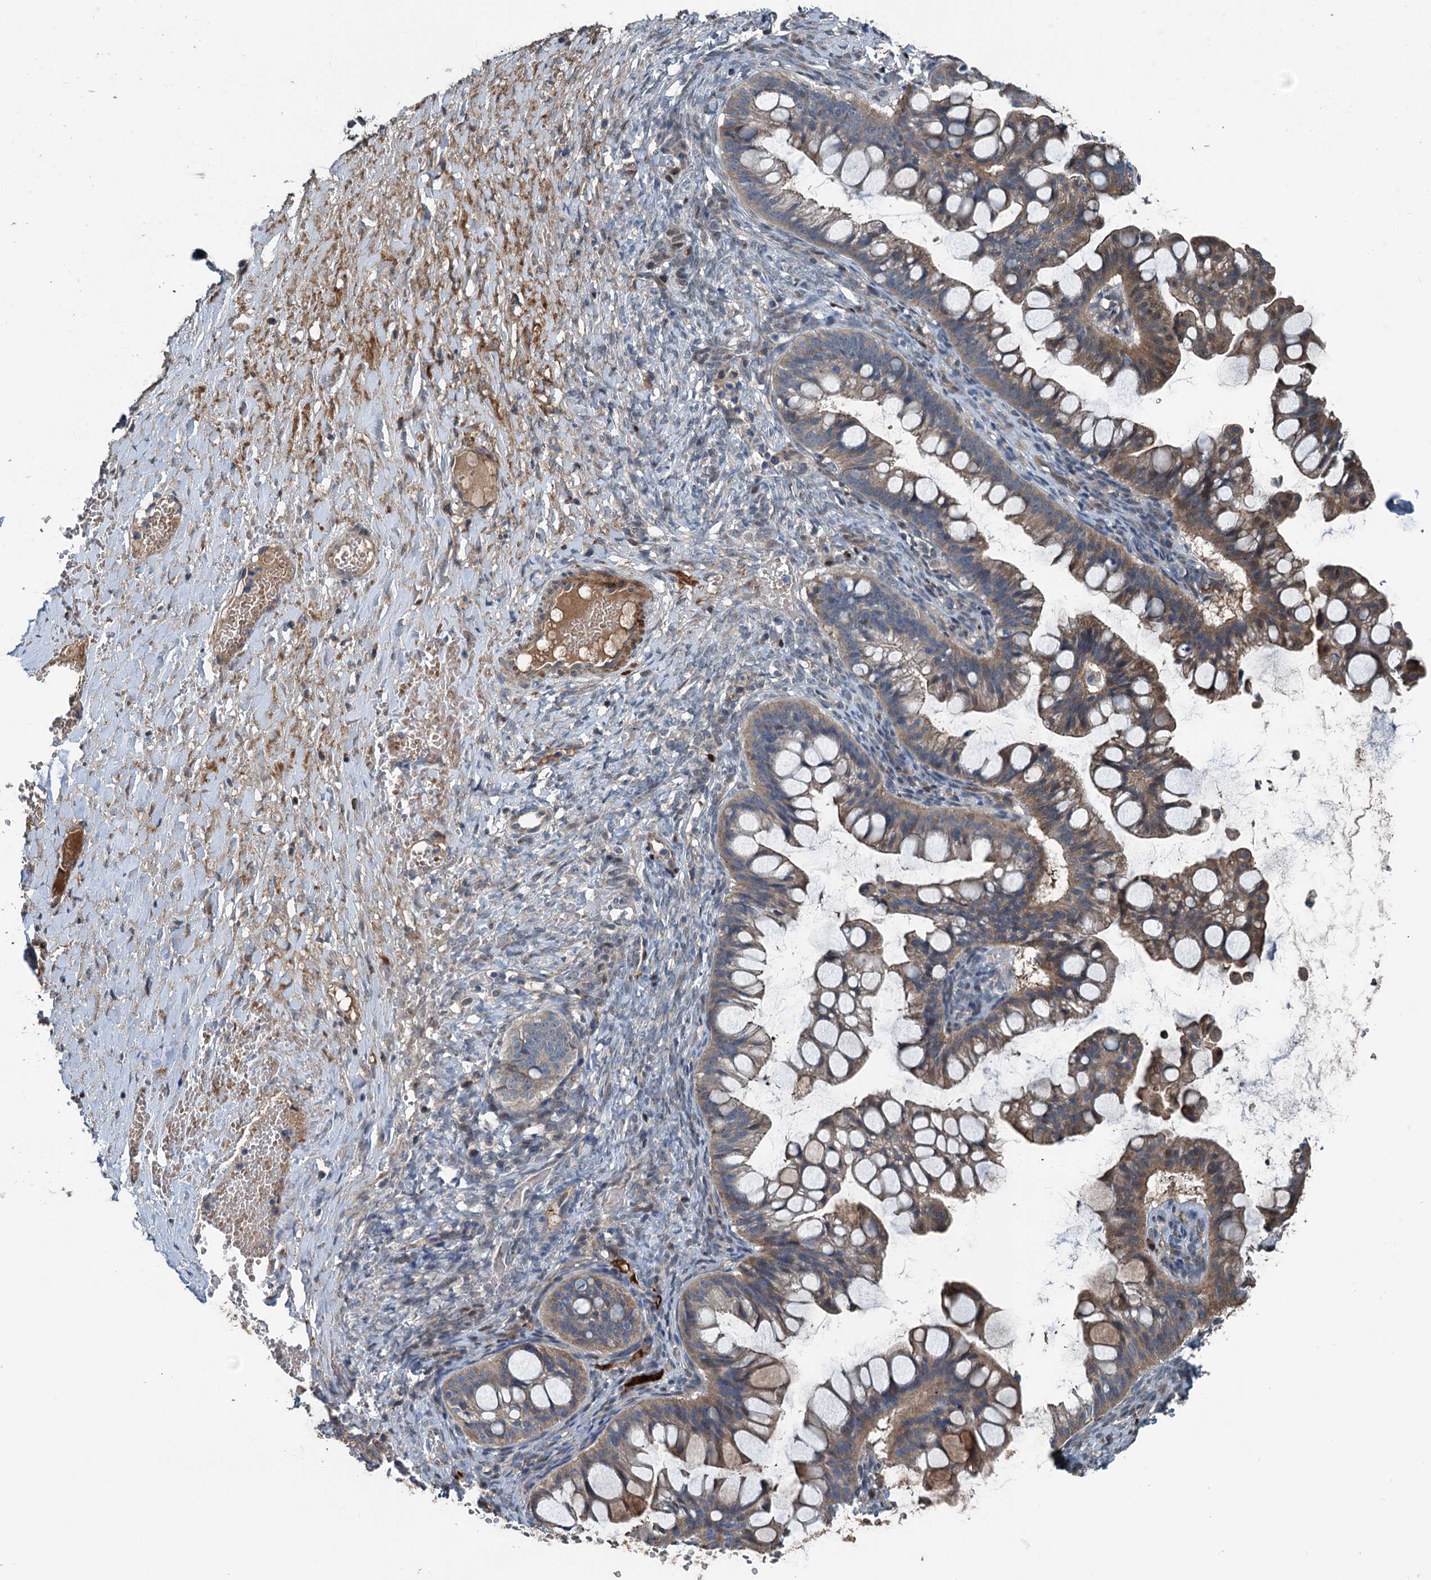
{"staining": {"intensity": "weak", "quantity": ">75%", "location": "cytoplasmic/membranous"}, "tissue": "ovarian cancer", "cell_type": "Tumor cells", "image_type": "cancer", "snomed": [{"axis": "morphology", "description": "Cystadenocarcinoma, mucinous, NOS"}, {"axis": "topography", "description": "Ovary"}], "caption": "The histopathology image exhibits immunohistochemical staining of mucinous cystadenocarcinoma (ovarian). There is weak cytoplasmic/membranous positivity is present in about >75% of tumor cells.", "gene": "TEDC1", "patient": {"sex": "female", "age": 73}}